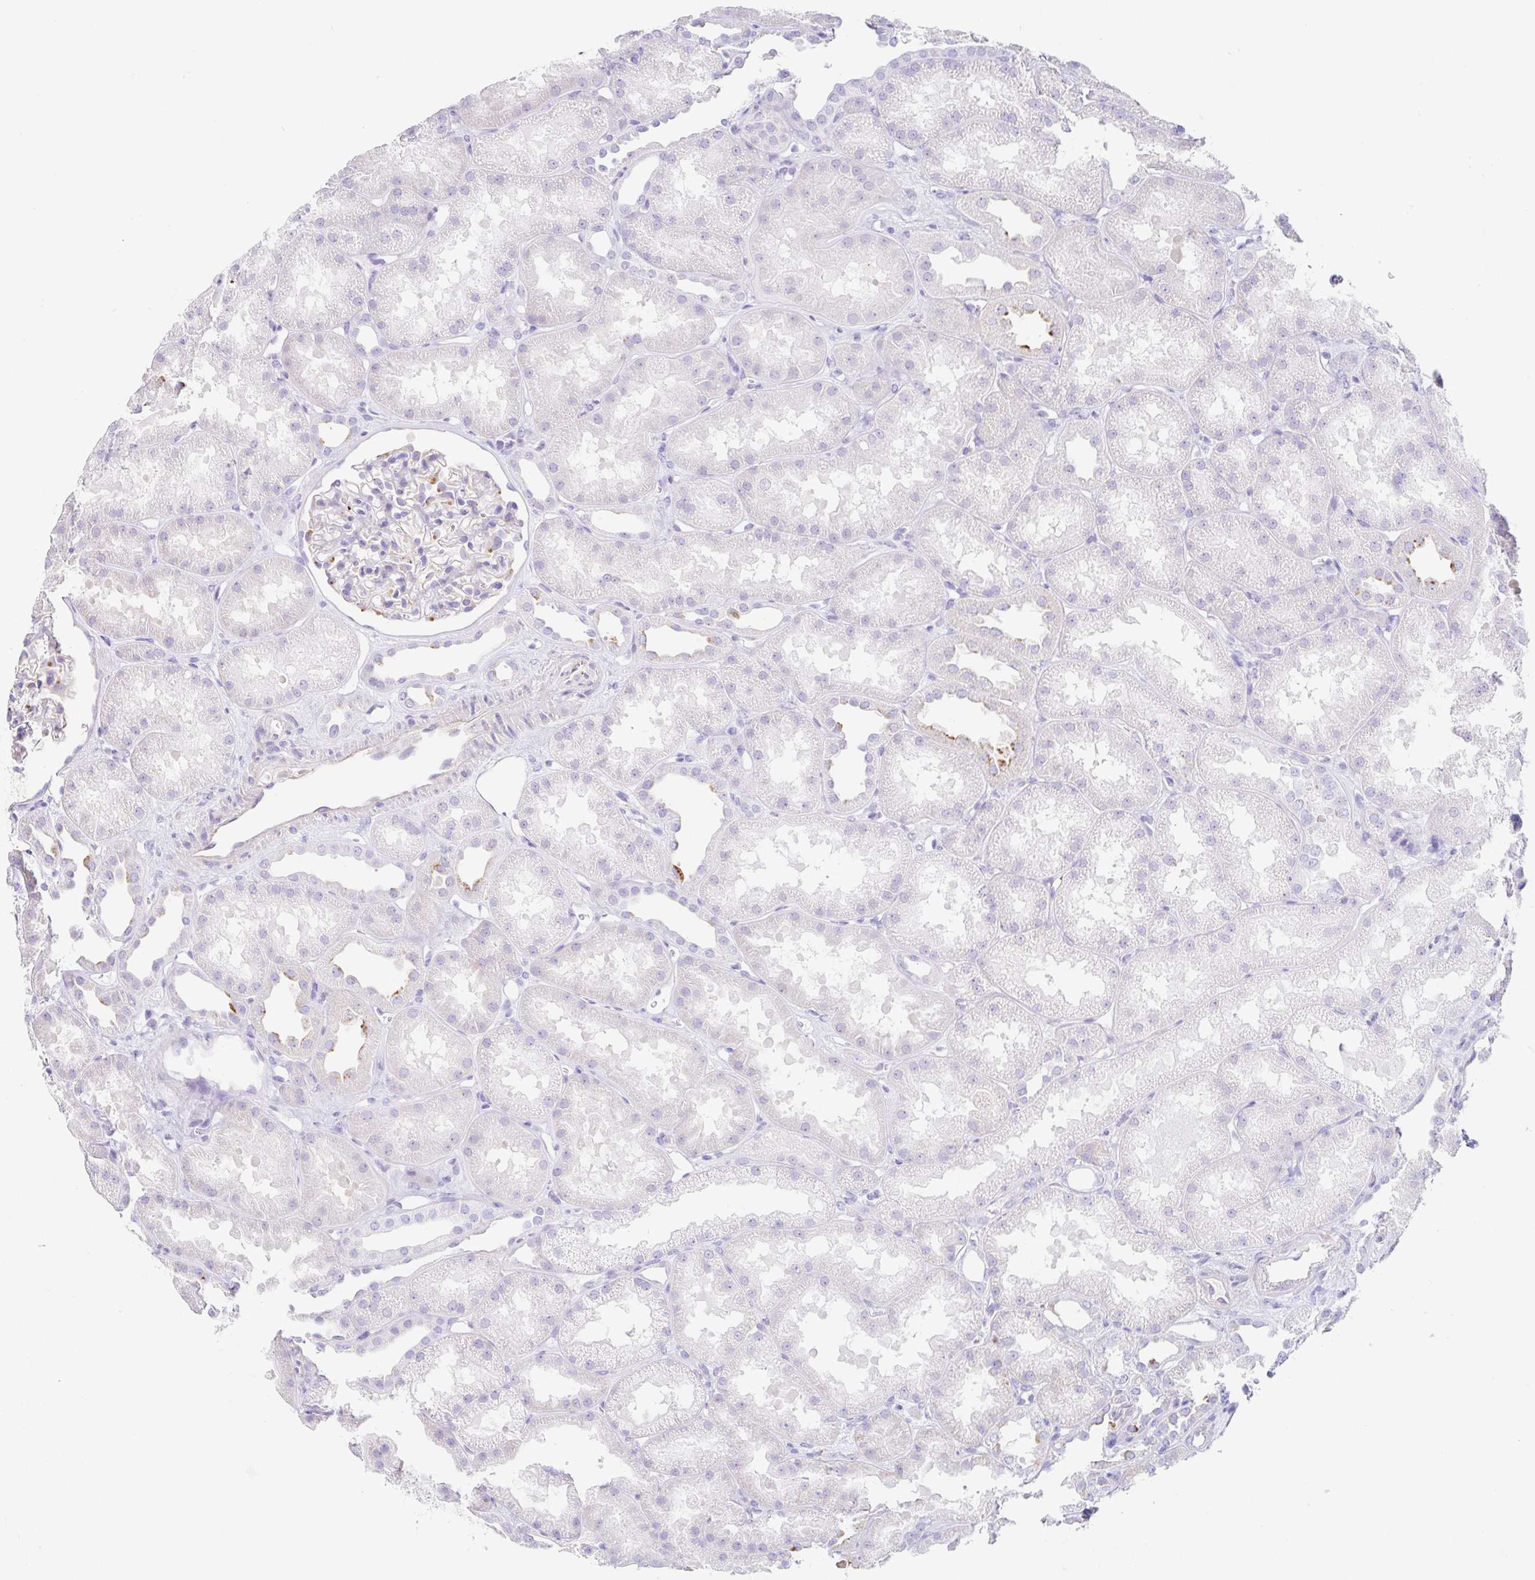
{"staining": {"intensity": "negative", "quantity": "none", "location": "none"}, "tissue": "kidney", "cell_type": "Cells in glomeruli", "image_type": "normal", "snomed": [{"axis": "morphology", "description": "Normal tissue, NOS"}, {"axis": "topography", "description": "Kidney"}], "caption": "IHC of unremarkable human kidney shows no expression in cells in glomeruli. The staining was performed using DAB (3,3'-diaminobenzidine) to visualize the protein expression in brown, while the nuclei were stained in blue with hematoxylin (Magnification: 20x).", "gene": "DKK4", "patient": {"sex": "male", "age": 61}}